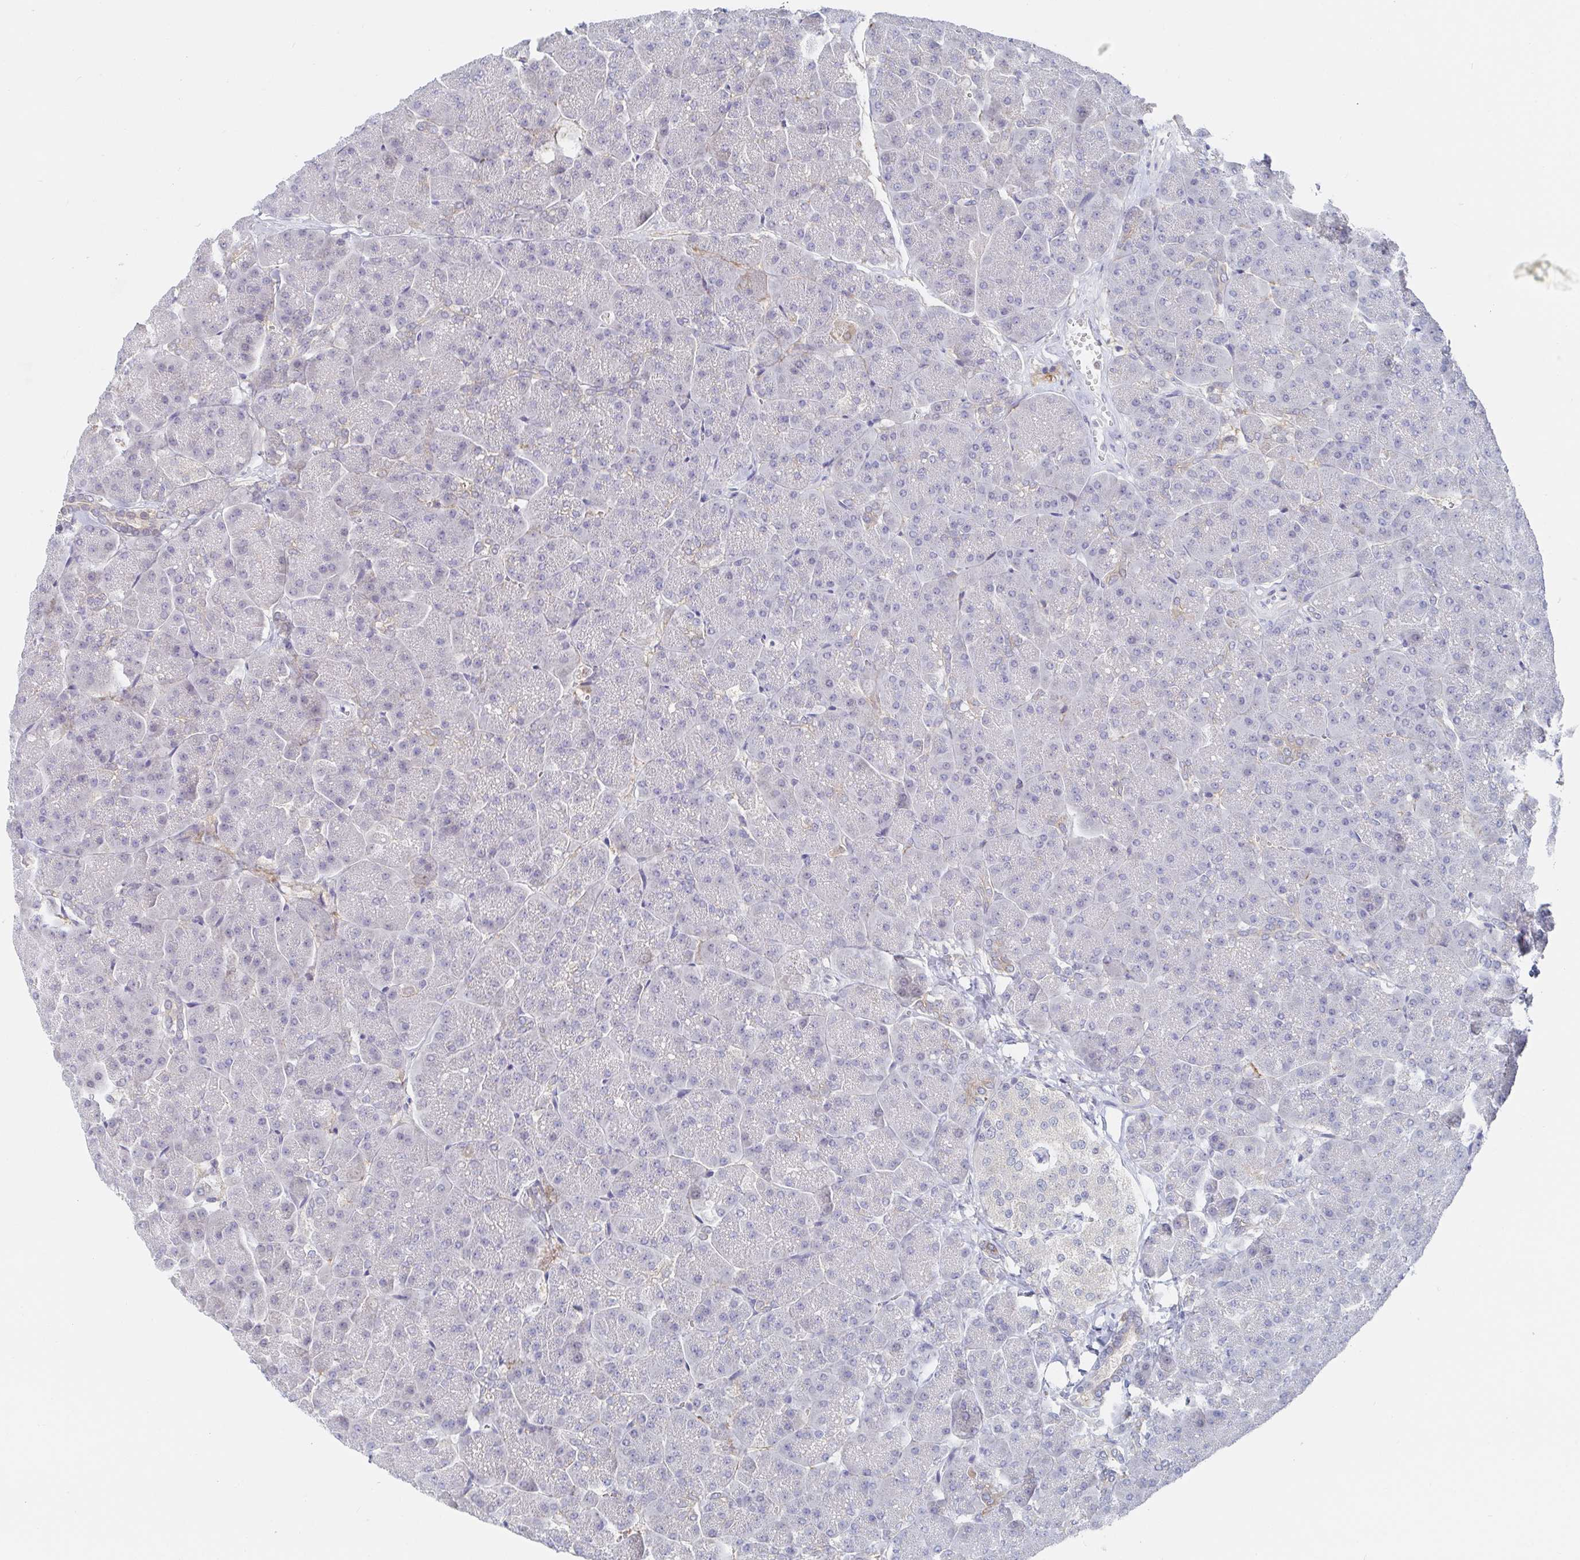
{"staining": {"intensity": "negative", "quantity": "none", "location": "none"}, "tissue": "pancreas", "cell_type": "Exocrine glandular cells", "image_type": "normal", "snomed": [{"axis": "morphology", "description": "Normal tissue, NOS"}, {"axis": "topography", "description": "Pancreas"}, {"axis": "topography", "description": "Peripheral nerve tissue"}], "caption": "The photomicrograph shows no staining of exocrine glandular cells in unremarkable pancreas. (DAB (3,3'-diaminobenzidine) immunohistochemistry (IHC) visualized using brightfield microscopy, high magnification).", "gene": "ZNF100", "patient": {"sex": "male", "age": 54}}